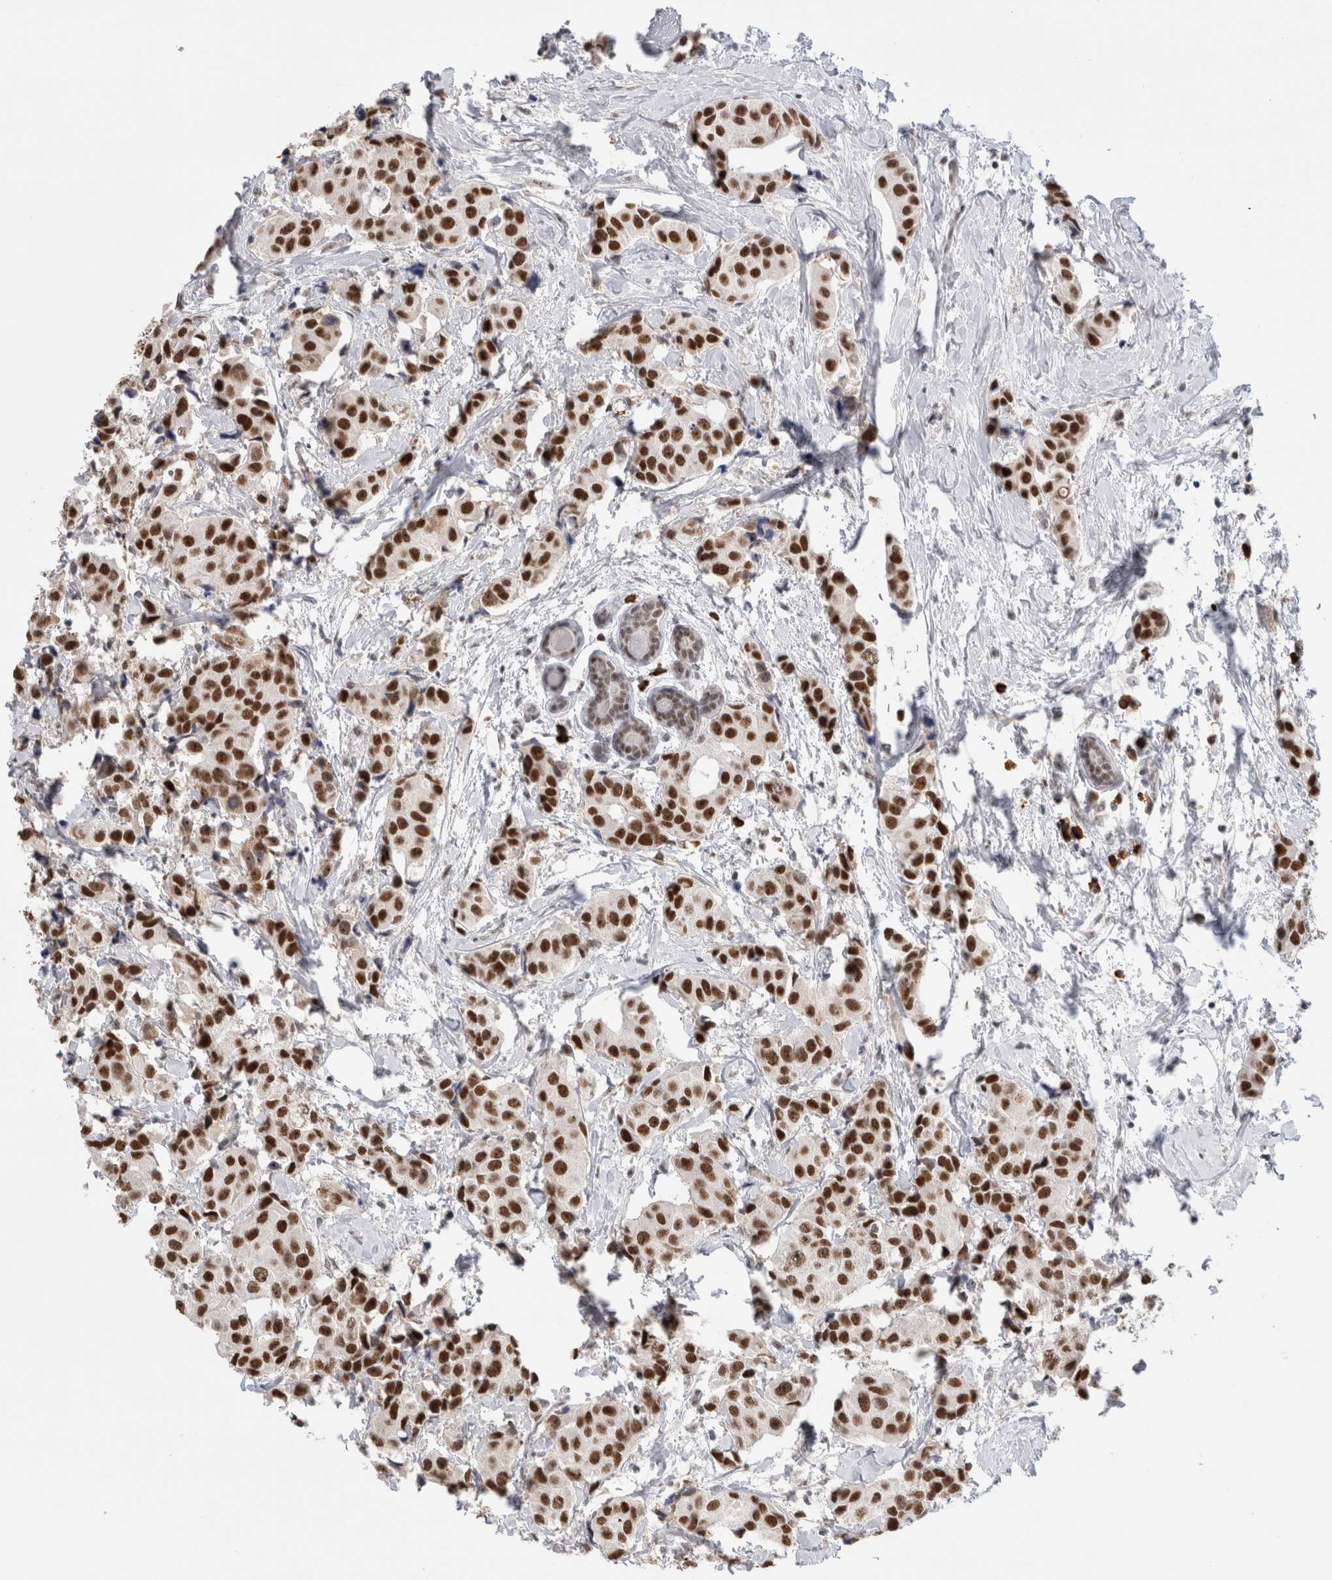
{"staining": {"intensity": "strong", "quantity": ">75%", "location": "nuclear"}, "tissue": "breast cancer", "cell_type": "Tumor cells", "image_type": "cancer", "snomed": [{"axis": "morphology", "description": "Normal tissue, NOS"}, {"axis": "morphology", "description": "Duct carcinoma"}, {"axis": "topography", "description": "Breast"}], "caption": "Immunohistochemical staining of human breast invasive ductal carcinoma shows high levels of strong nuclear positivity in approximately >75% of tumor cells.", "gene": "ZNF24", "patient": {"sex": "female", "age": 39}}